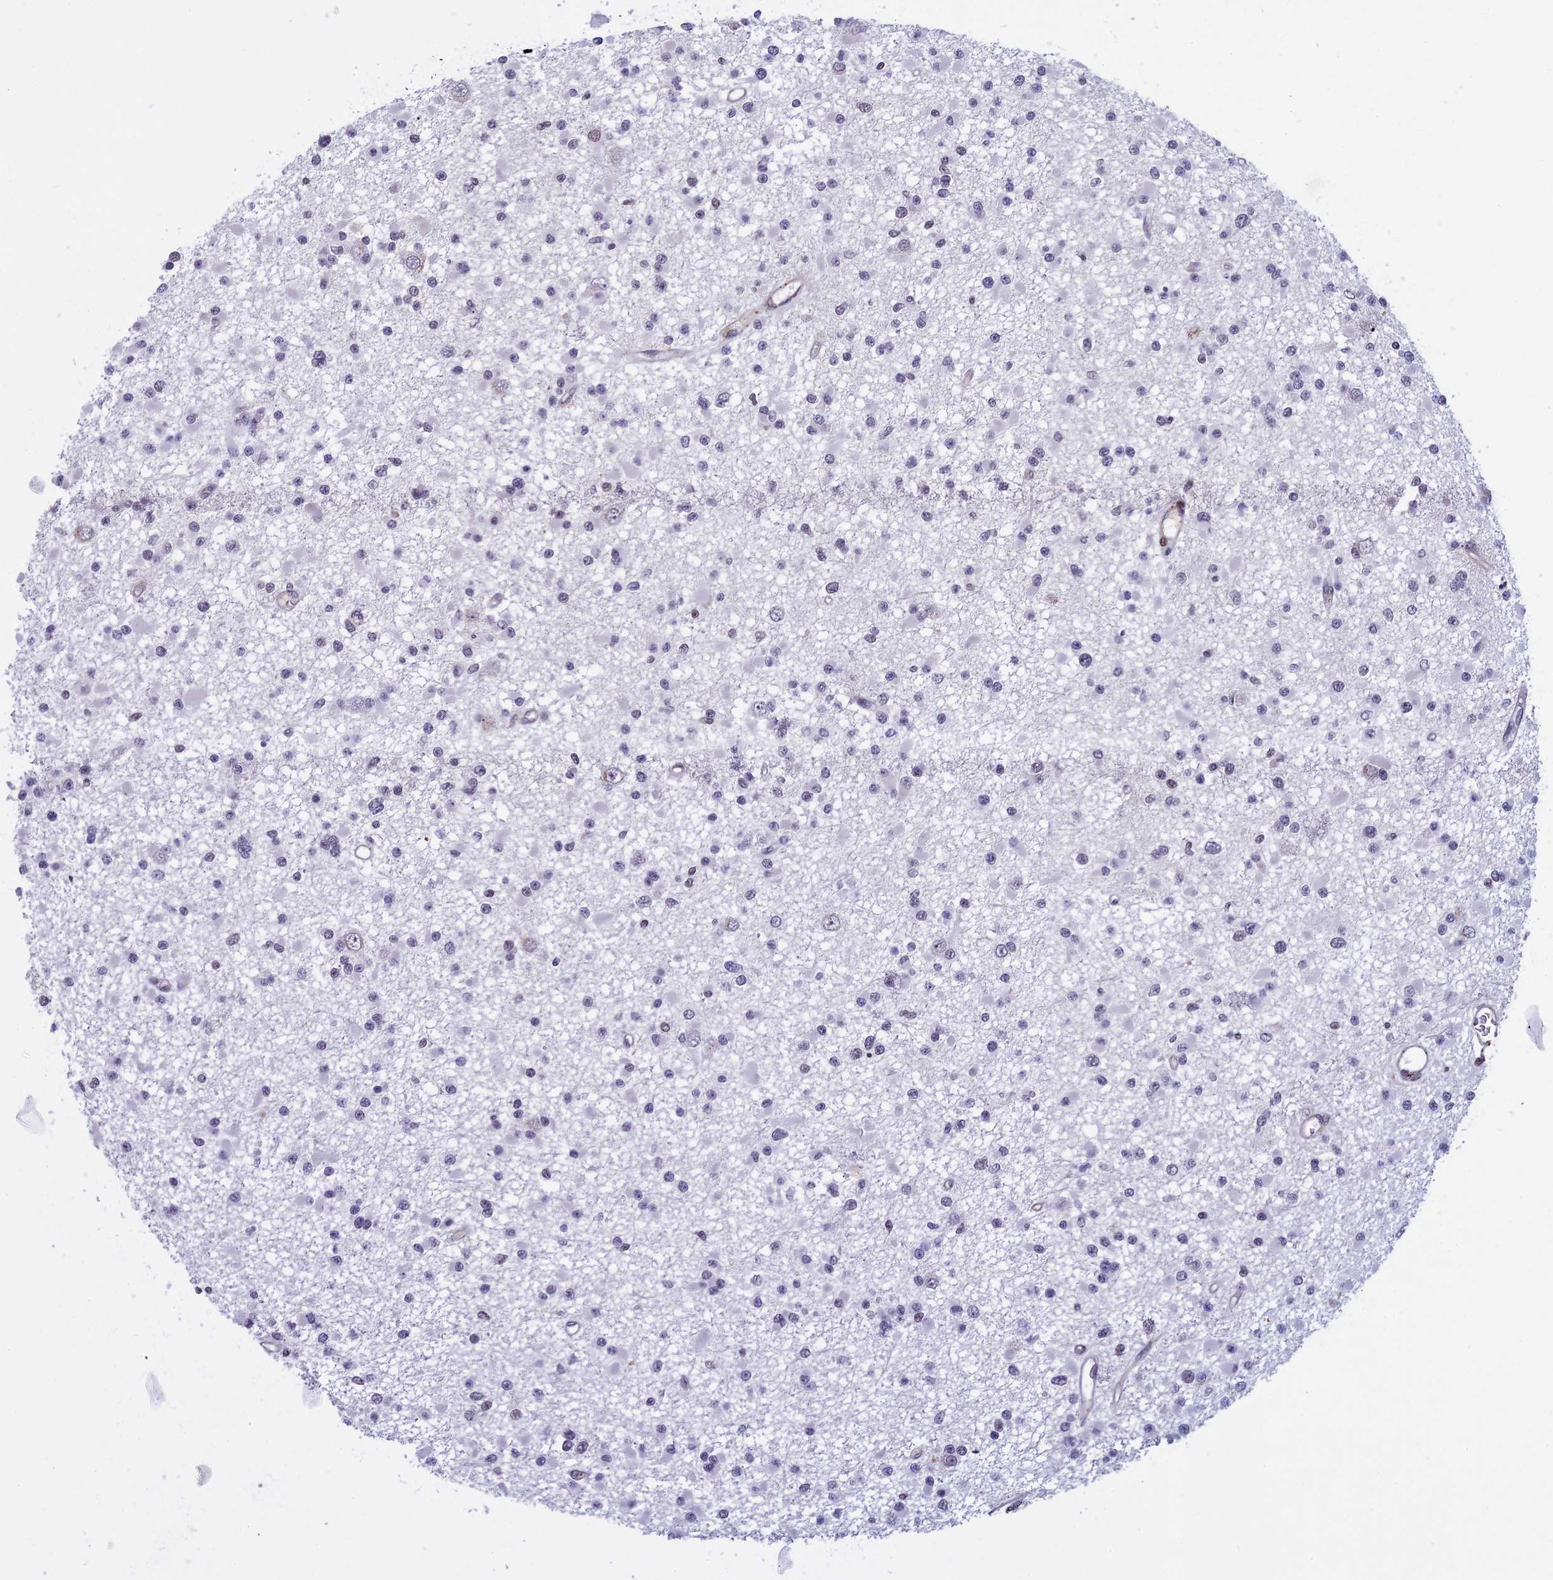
{"staining": {"intensity": "negative", "quantity": "none", "location": "none"}, "tissue": "glioma", "cell_type": "Tumor cells", "image_type": "cancer", "snomed": [{"axis": "morphology", "description": "Glioma, malignant, Low grade"}, {"axis": "topography", "description": "Brain"}], "caption": "DAB immunohistochemical staining of human glioma reveals no significant expression in tumor cells. Nuclei are stained in blue.", "gene": "NIPBL", "patient": {"sex": "female", "age": 22}}